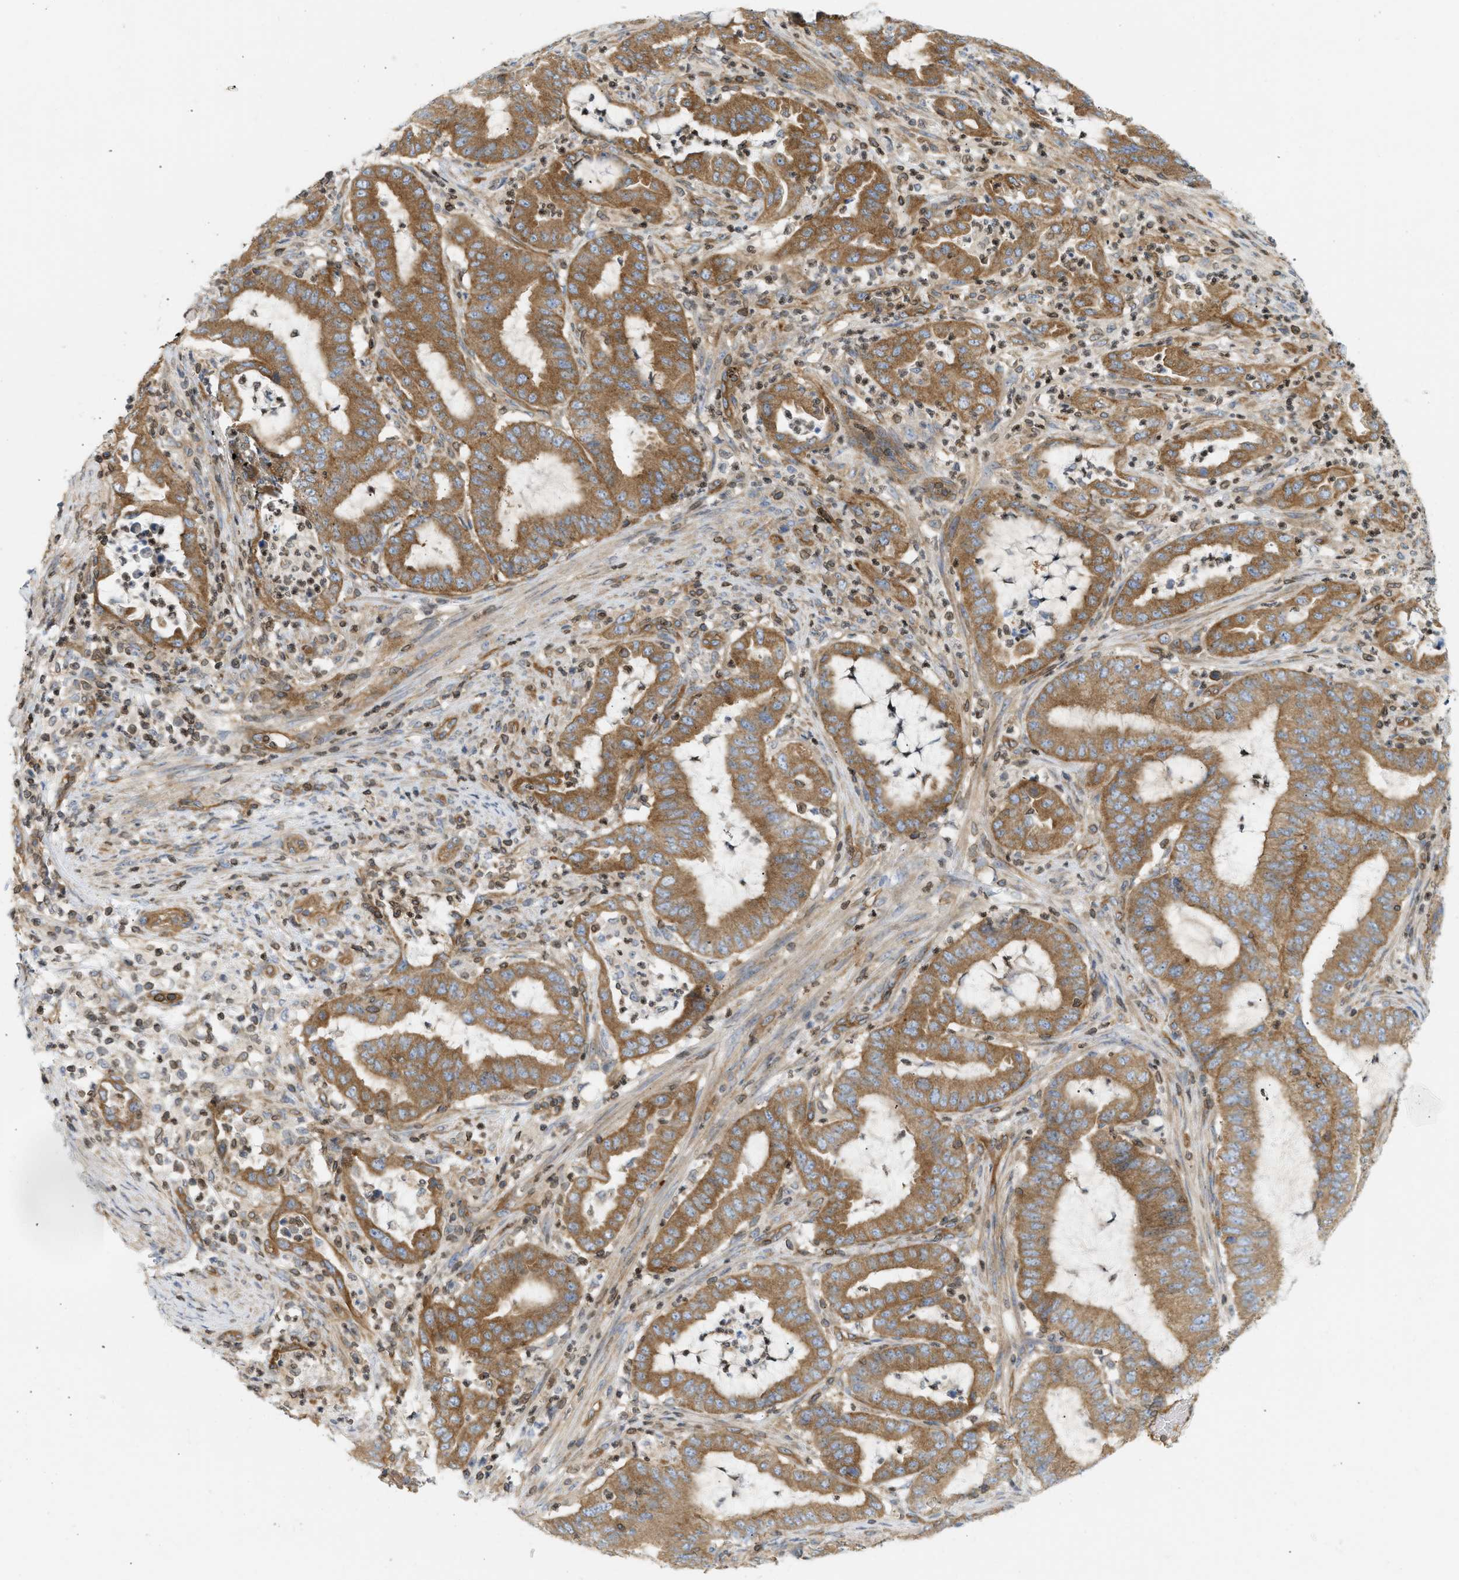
{"staining": {"intensity": "moderate", "quantity": ">75%", "location": "cytoplasmic/membranous"}, "tissue": "endometrial cancer", "cell_type": "Tumor cells", "image_type": "cancer", "snomed": [{"axis": "morphology", "description": "Adenocarcinoma, NOS"}, {"axis": "topography", "description": "Endometrium"}], "caption": "Immunohistochemical staining of human adenocarcinoma (endometrial) shows moderate cytoplasmic/membranous protein positivity in about >75% of tumor cells.", "gene": "STRN", "patient": {"sex": "female", "age": 70}}